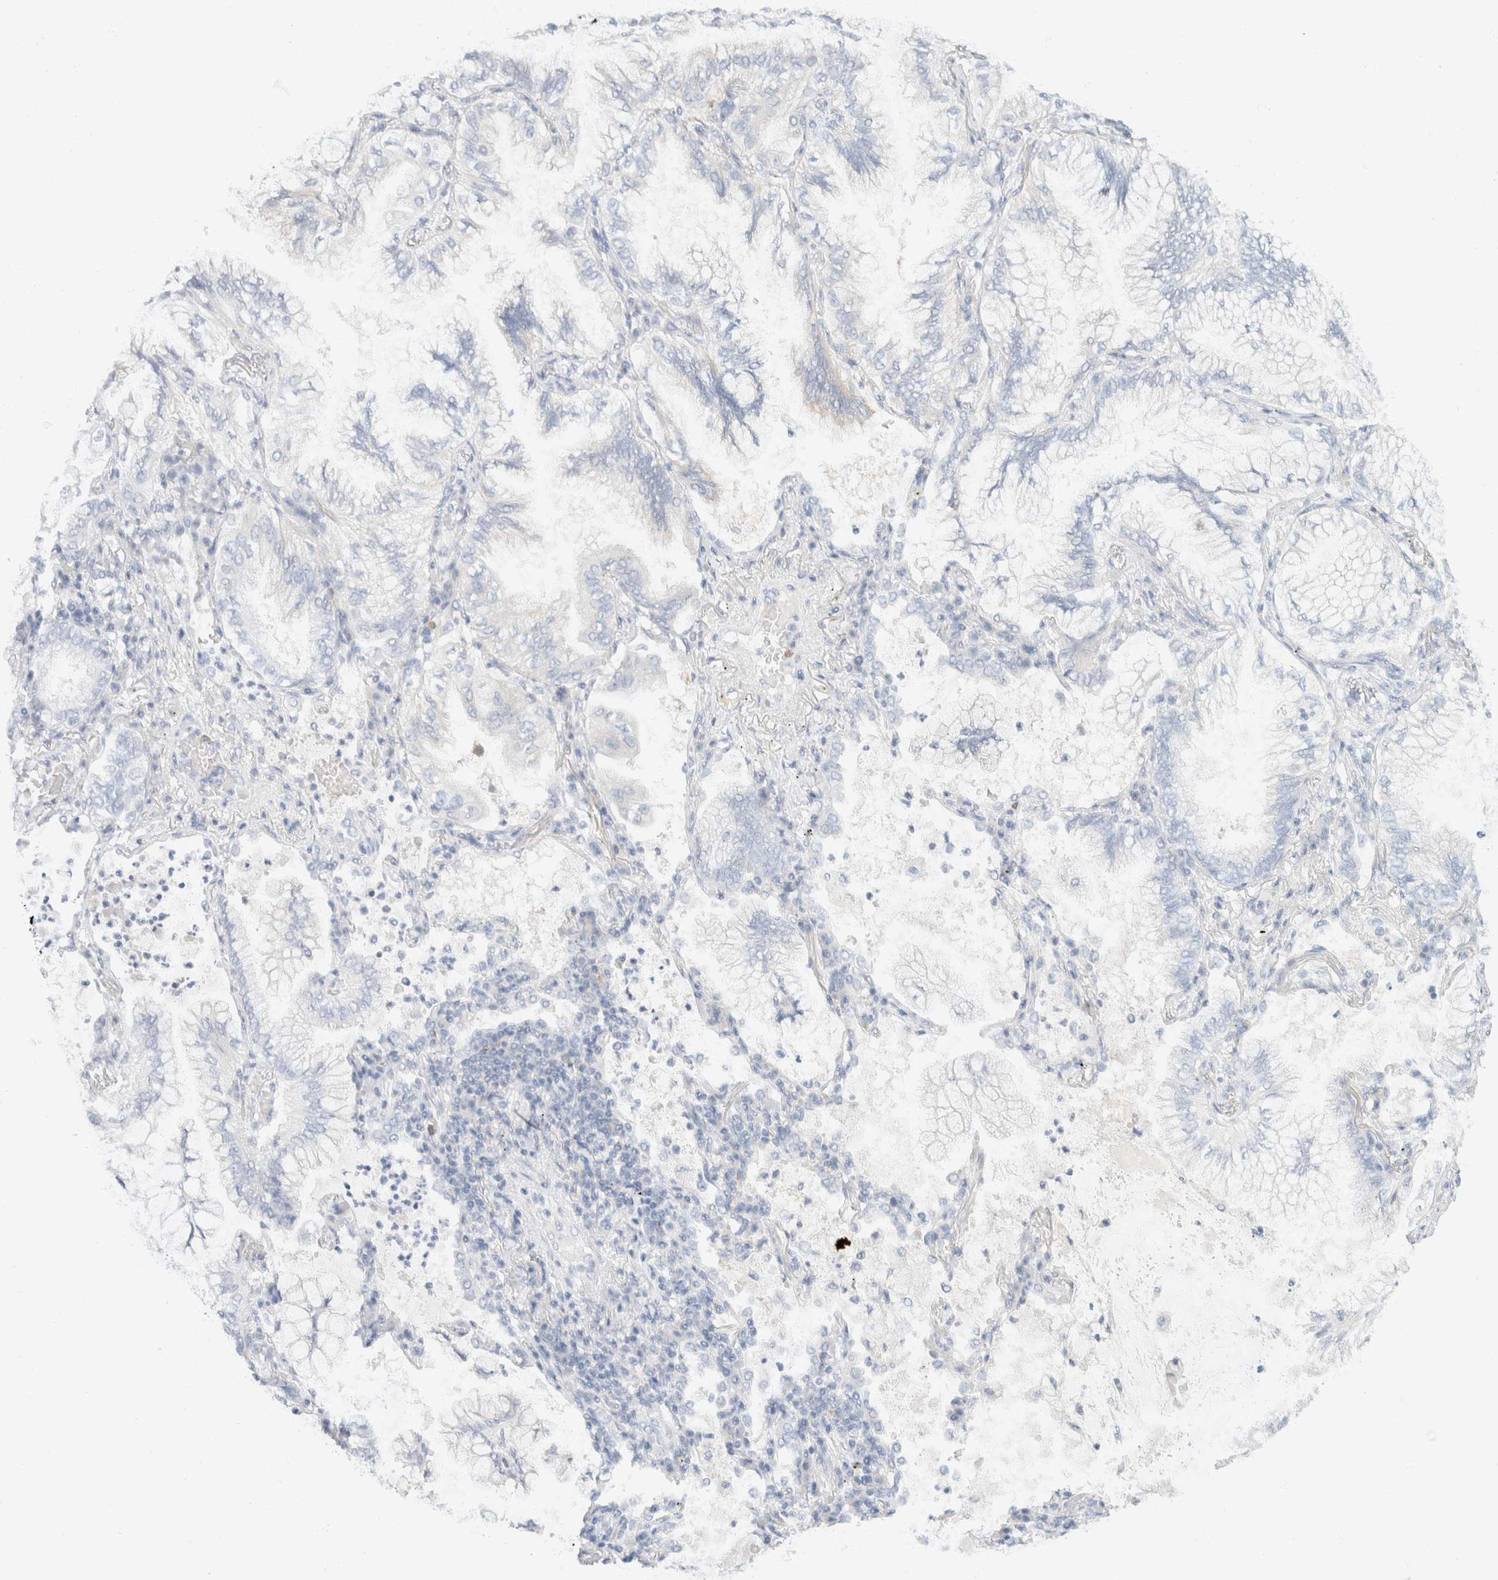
{"staining": {"intensity": "negative", "quantity": "none", "location": "none"}, "tissue": "lung cancer", "cell_type": "Tumor cells", "image_type": "cancer", "snomed": [{"axis": "morphology", "description": "Adenocarcinoma, NOS"}, {"axis": "topography", "description": "Lung"}], "caption": "This is a image of IHC staining of lung adenocarcinoma, which shows no expression in tumor cells.", "gene": "SH3GLB2", "patient": {"sex": "female", "age": 70}}